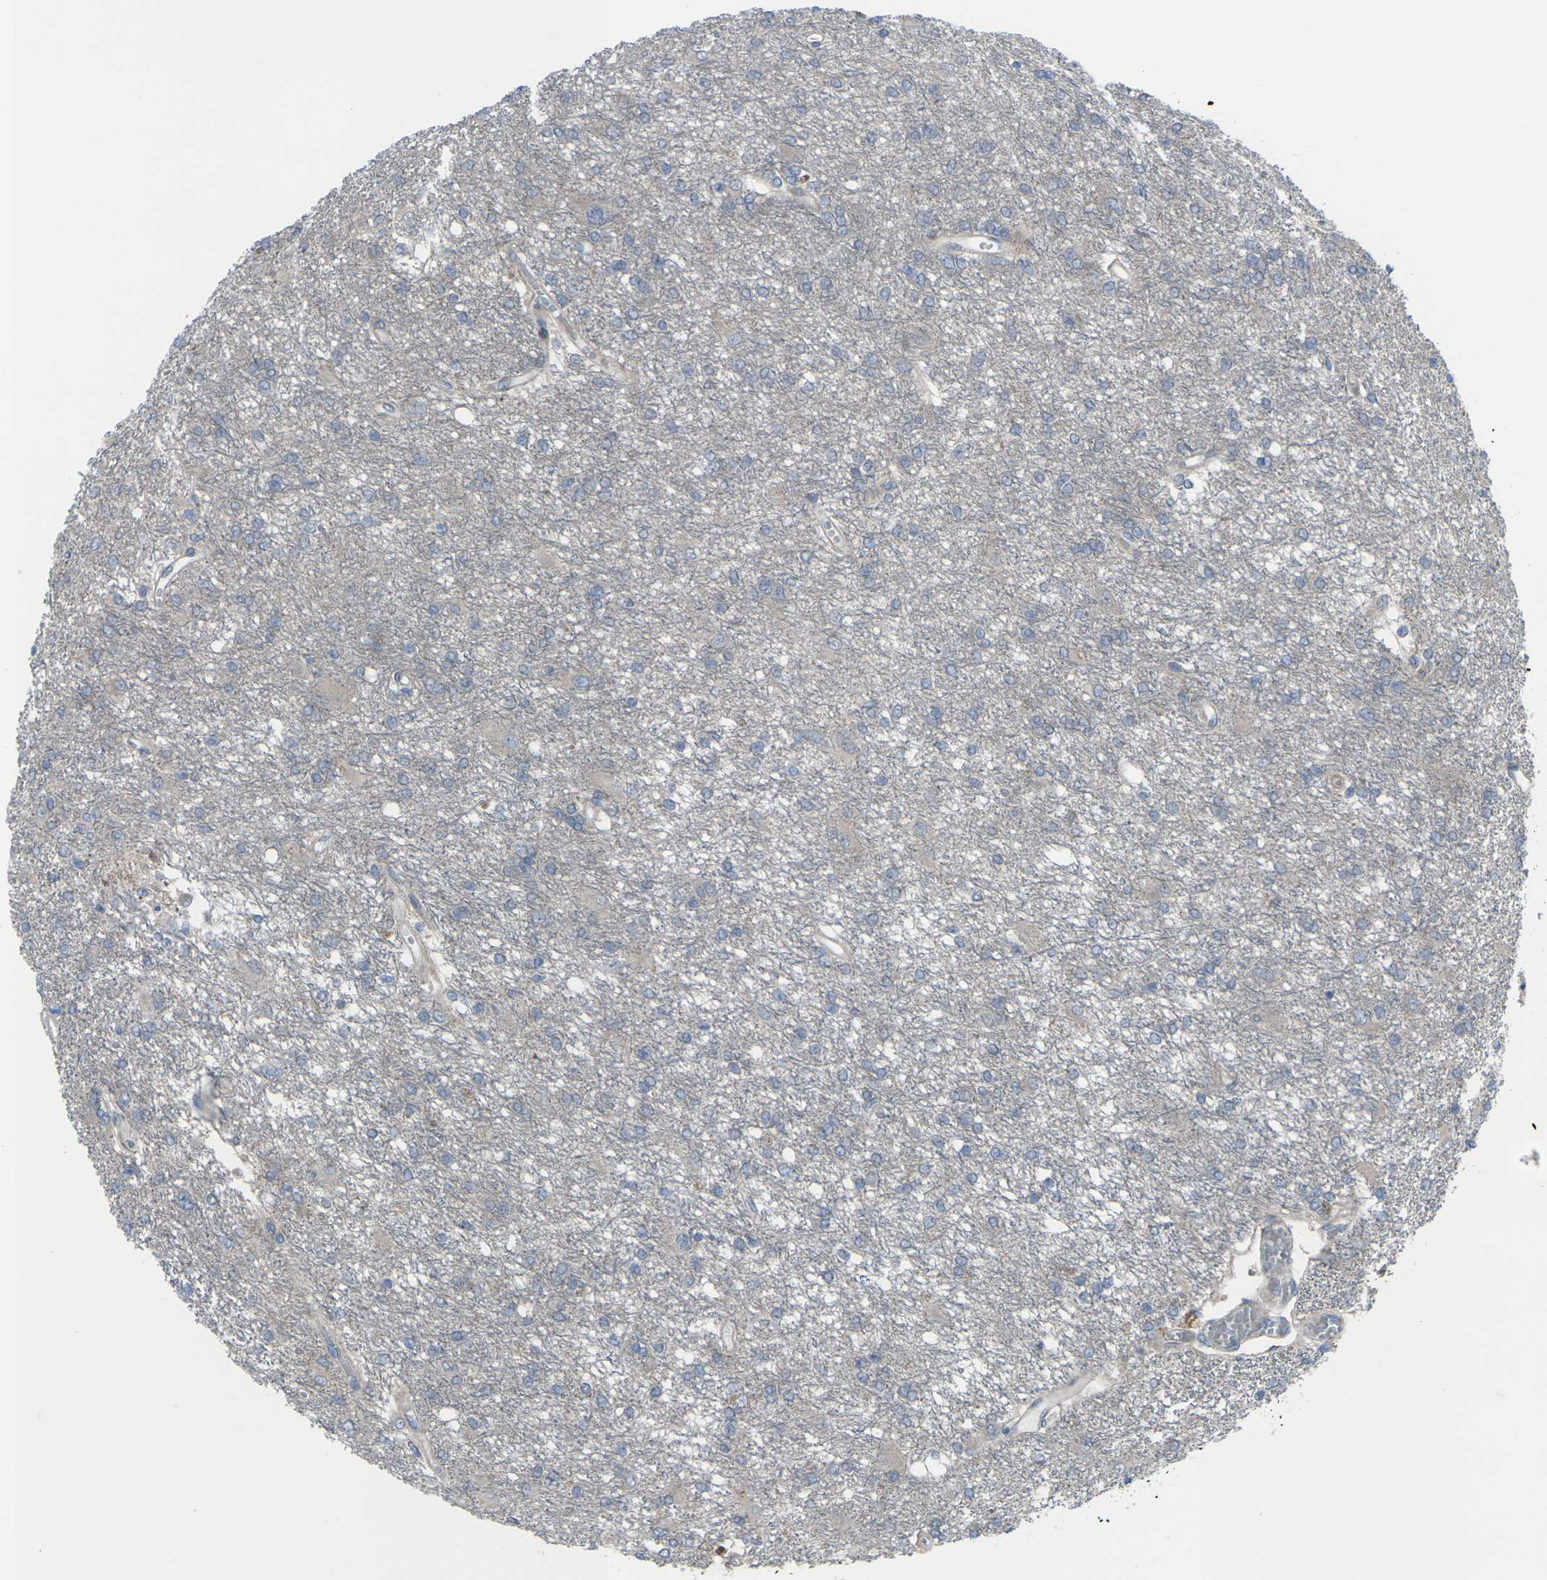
{"staining": {"intensity": "weak", "quantity": "<25%", "location": "cytoplasmic/membranous"}, "tissue": "glioma", "cell_type": "Tumor cells", "image_type": "cancer", "snomed": [{"axis": "morphology", "description": "Glioma, malignant, High grade"}, {"axis": "topography", "description": "Brain"}], "caption": "Malignant glioma (high-grade) stained for a protein using IHC demonstrates no staining tumor cells.", "gene": "CCR10", "patient": {"sex": "female", "age": 59}}